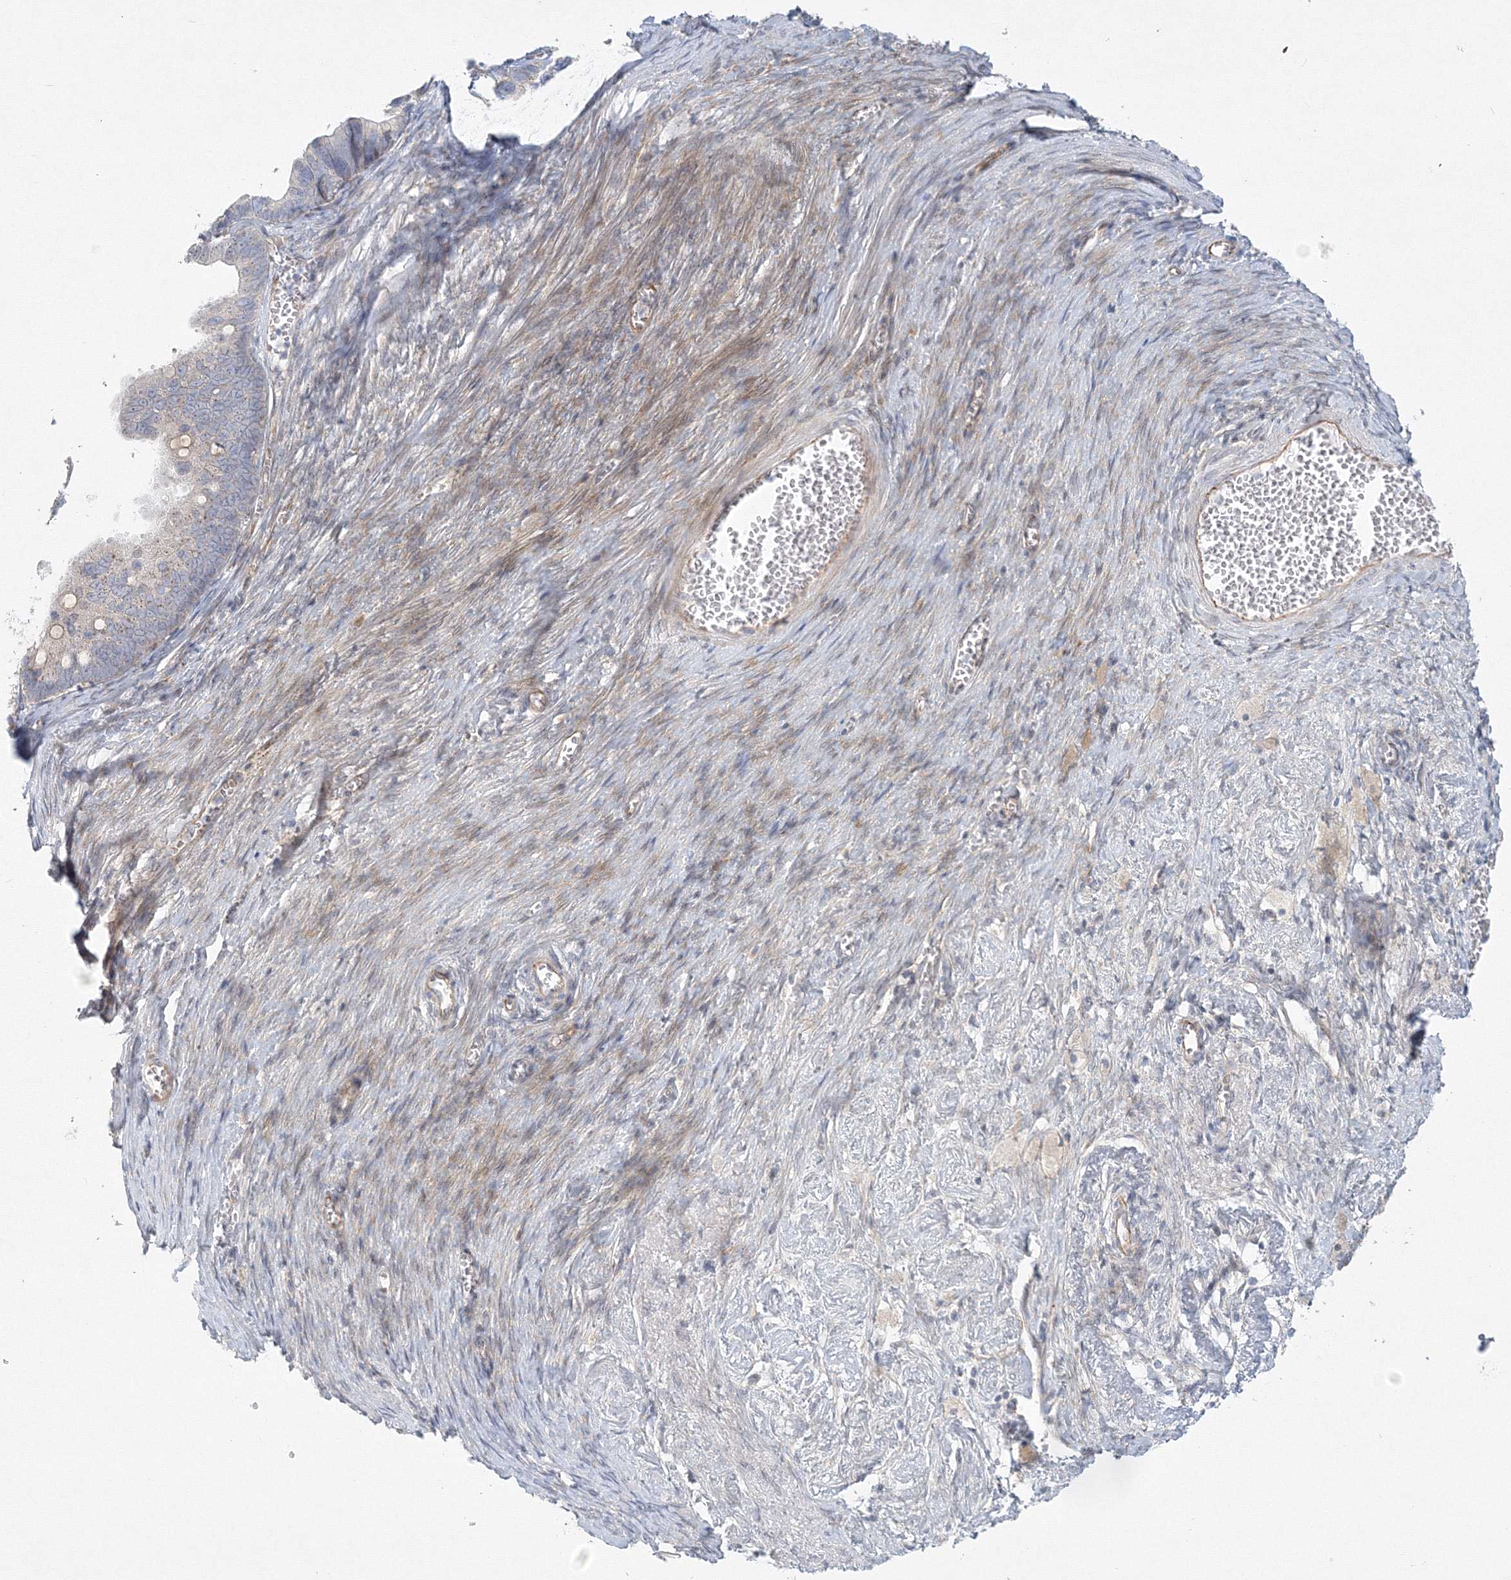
{"staining": {"intensity": "negative", "quantity": "none", "location": "none"}, "tissue": "ovarian cancer", "cell_type": "Tumor cells", "image_type": "cancer", "snomed": [{"axis": "morphology", "description": "Cystadenocarcinoma, serous, NOS"}, {"axis": "topography", "description": "Ovary"}], "caption": "An image of human serous cystadenocarcinoma (ovarian) is negative for staining in tumor cells.", "gene": "WDR49", "patient": {"sex": "female", "age": 56}}